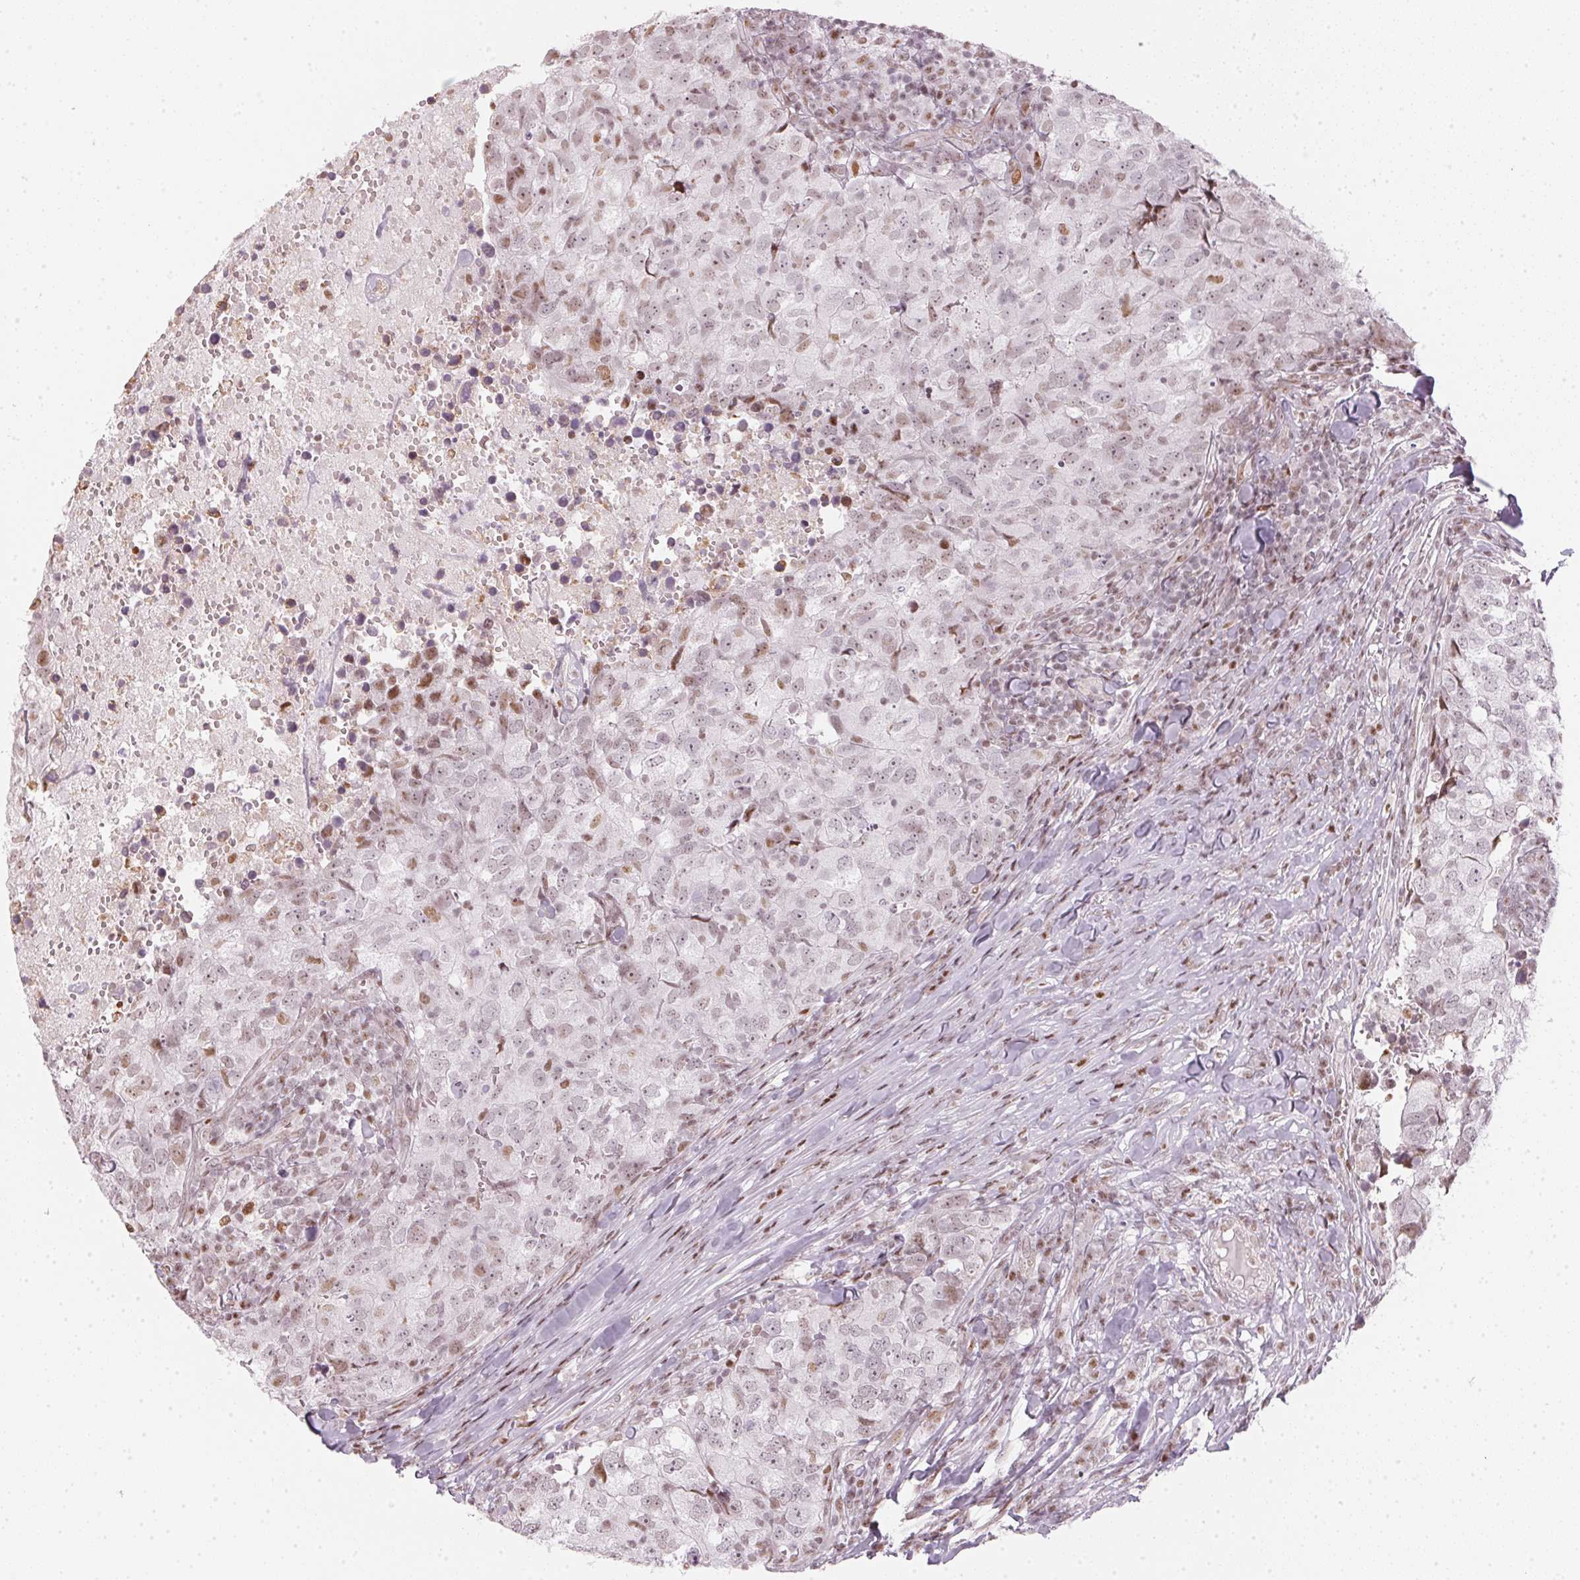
{"staining": {"intensity": "weak", "quantity": "25%-75%", "location": "nuclear"}, "tissue": "breast cancer", "cell_type": "Tumor cells", "image_type": "cancer", "snomed": [{"axis": "morphology", "description": "Duct carcinoma"}, {"axis": "topography", "description": "Breast"}], "caption": "A micrograph showing weak nuclear positivity in about 25%-75% of tumor cells in breast cancer (infiltrating ductal carcinoma), as visualized by brown immunohistochemical staining.", "gene": "KAT6A", "patient": {"sex": "female", "age": 30}}